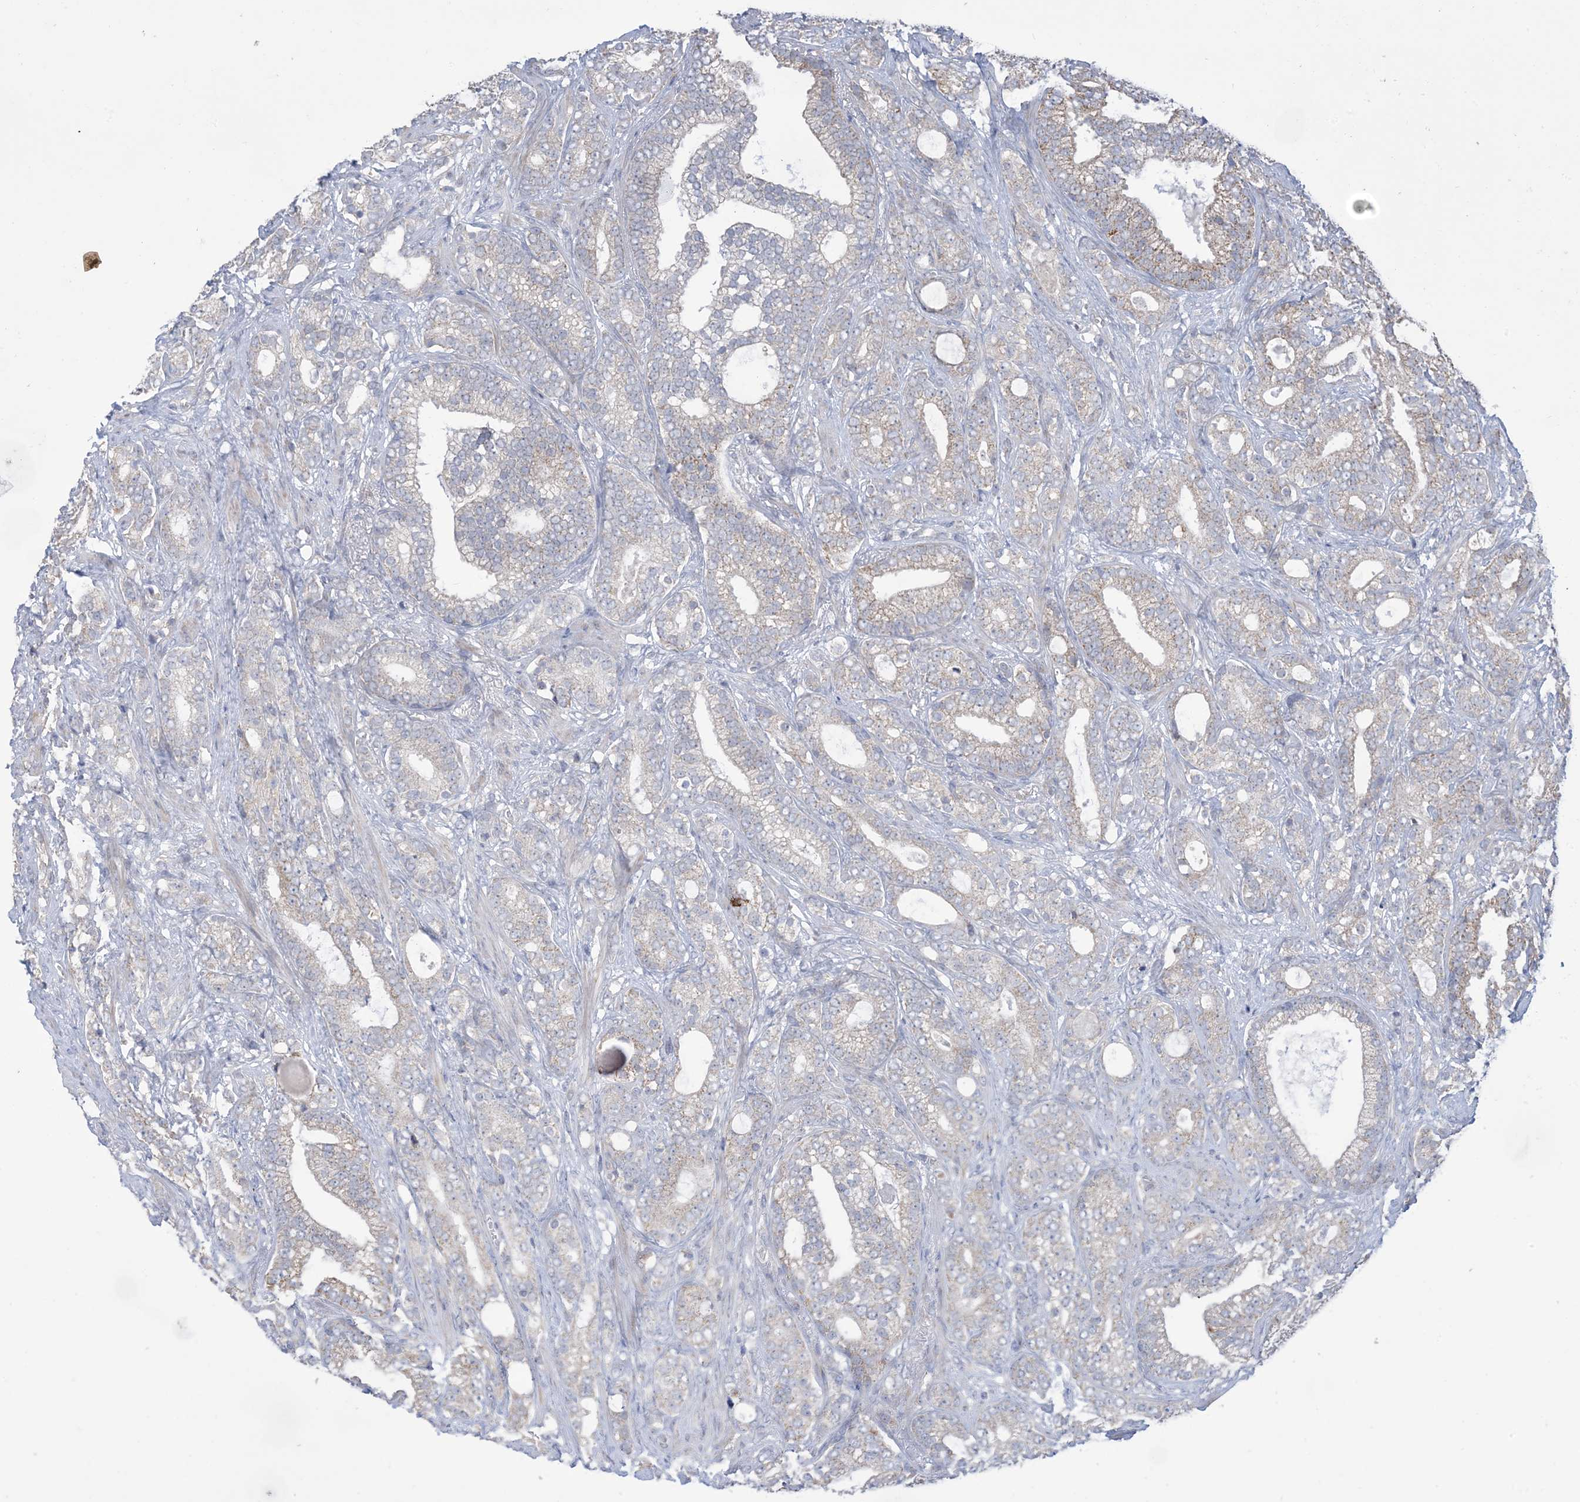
{"staining": {"intensity": "moderate", "quantity": "25%-75%", "location": "cytoplasmic/membranous"}, "tissue": "prostate cancer", "cell_type": "Tumor cells", "image_type": "cancer", "snomed": [{"axis": "morphology", "description": "Adenocarcinoma, High grade"}, {"axis": "topography", "description": "Prostate and seminal vesicle, NOS"}], "caption": "Immunohistochemical staining of prostate cancer (high-grade adenocarcinoma) reveals medium levels of moderate cytoplasmic/membranous staining in approximately 25%-75% of tumor cells. (DAB (3,3'-diaminobenzidine) = brown stain, brightfield microscopy at high magnification).", "gene": "CLEC16A", "patient": {"sex": "male", "age": 67}}